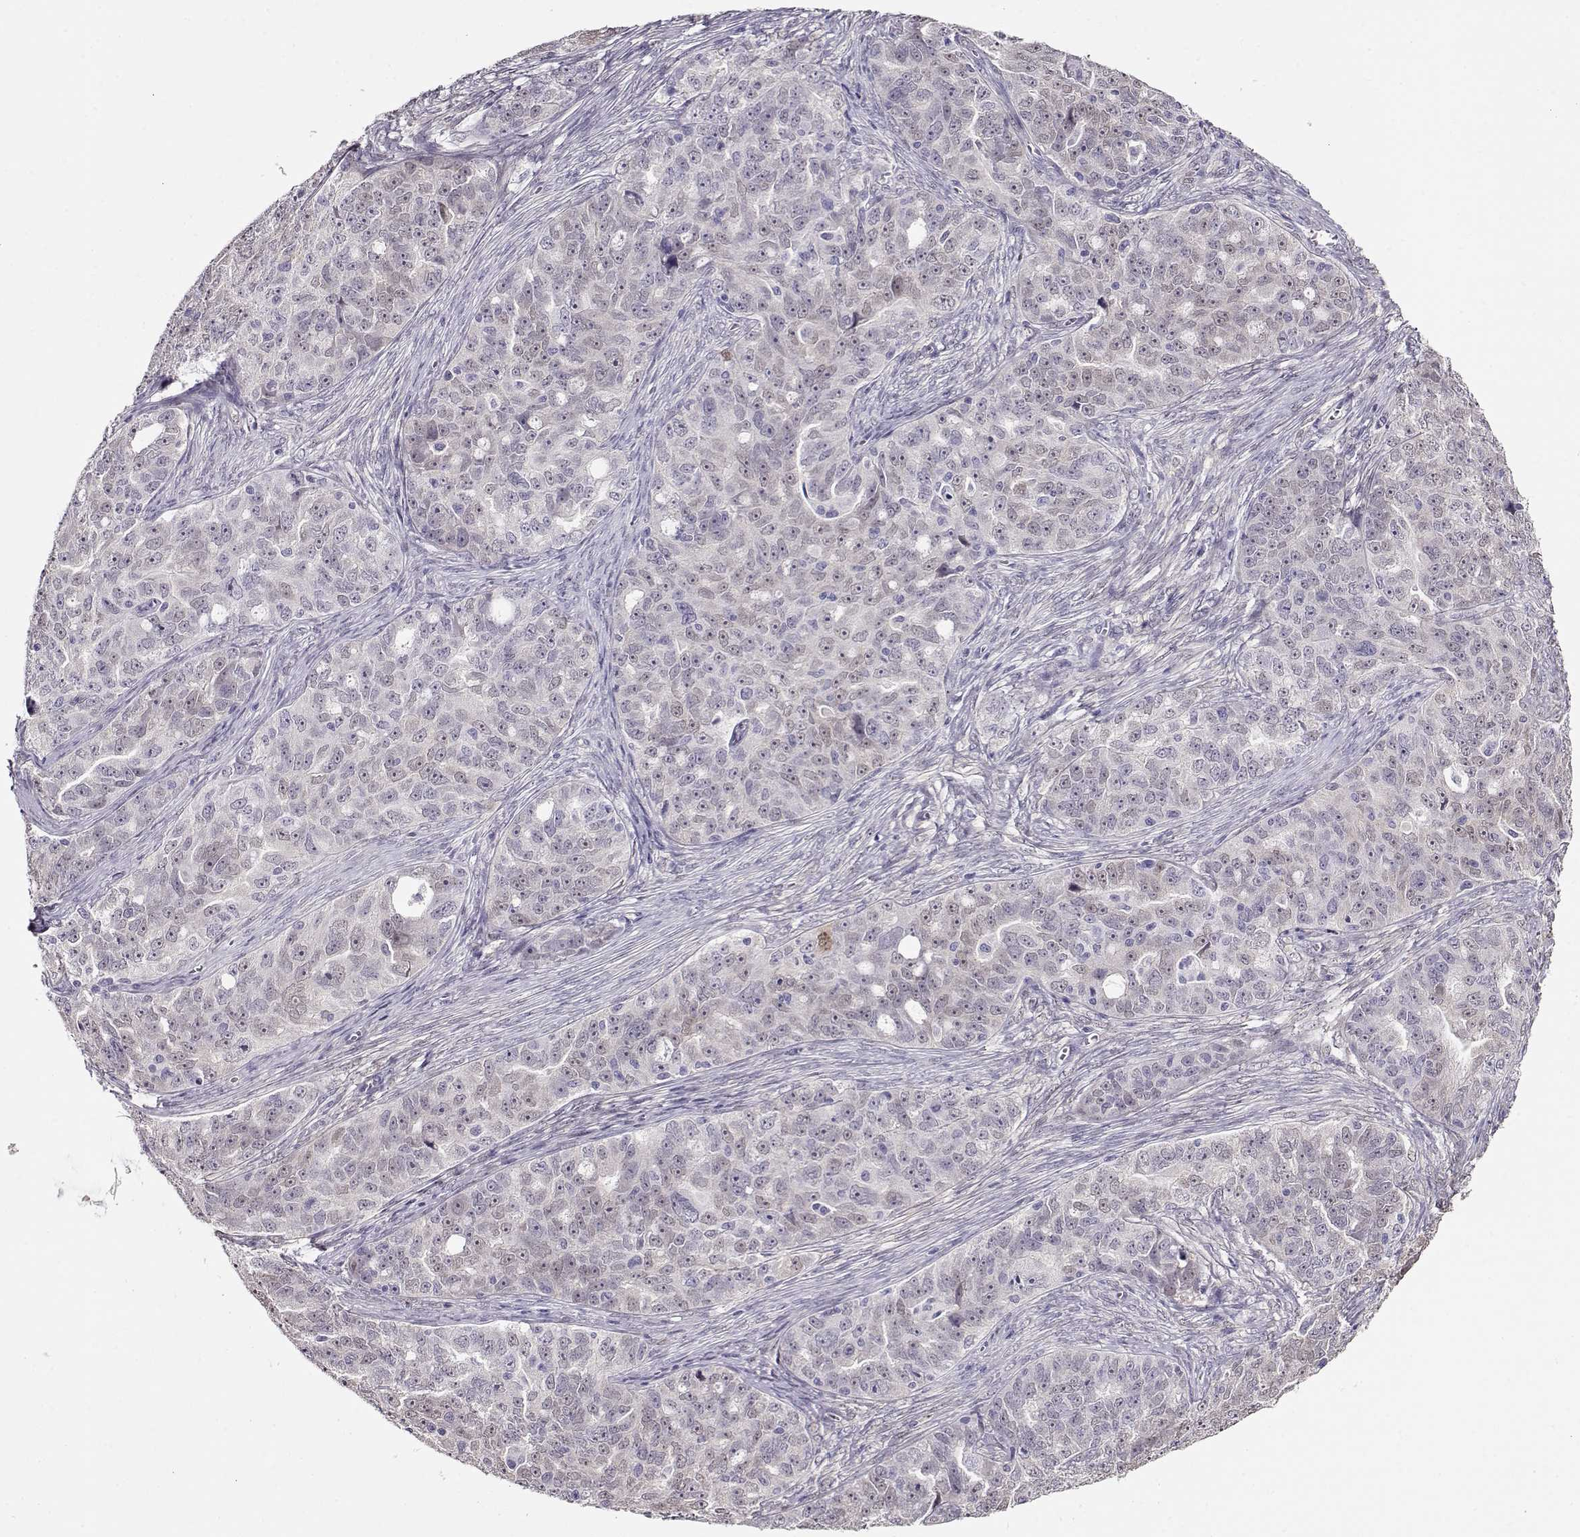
{"staining": {"intensity": "negative", "quantity": "none", "location": "none"}, "tissue": "ovarian cancer", "cell_type": "Tumor cells", "image_type": "cancer", "snomed": [{"axis": "morphology", "description": "Cystadenocarcinoma, serous, NOS"}, {"axis": "topography", "description": "Ovary"}], "caption": "The IHC micrograph has no significant expression in tumor cells of ovarian cancer tissue. (Stains: DAB immunohistochemistry with hematoxylin counter stain, Microscopy: brightfield microscopy at high magnification).", "gene": "CCR8", "patient": {"sex": "female", "age": 51}}